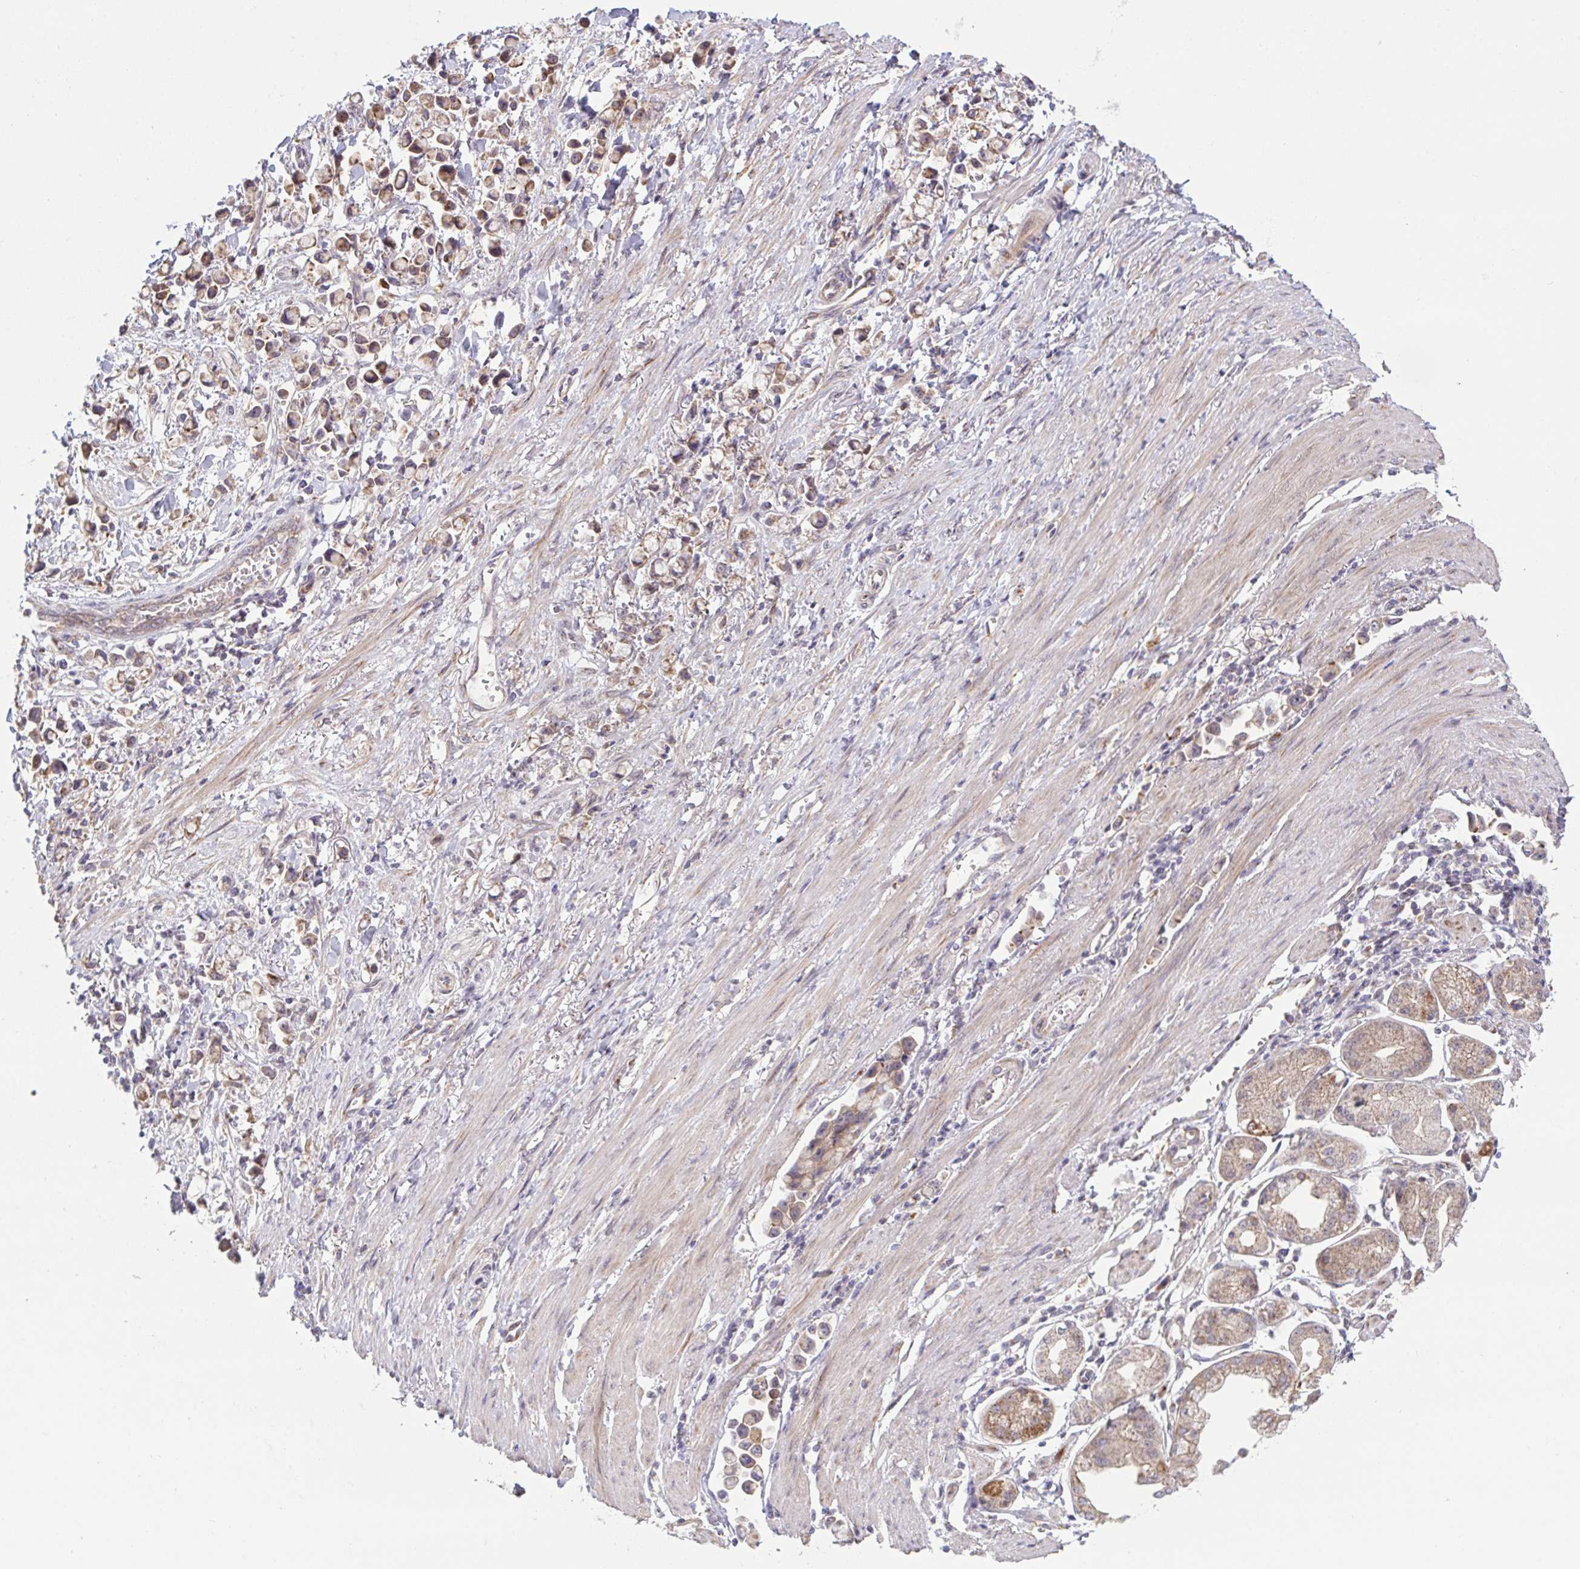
{"staining": {"intensity": "moderate", "quantity": ">75%", "location": "cytoplasmic/membranous"}, "tissue": "stomach cancer", "cell_type": "Tumor cells", "image_type": "cancer", "snomed": [{"axis": "morphology", "description": "Adenocarcinoma, NOS"}, {"axis": "topography", "description": "Stomach"}], "caption": "Stomach adenocarcinoma tissue shows moderate cytoplasmic/membranous positivity in approximately >75% of tumor cells, visualized by immunohistochemistry. (IHC, brightfield microscopy, high magnification).", "gene": "XAF1", "patient": {"sex": "female", "age": 81}}